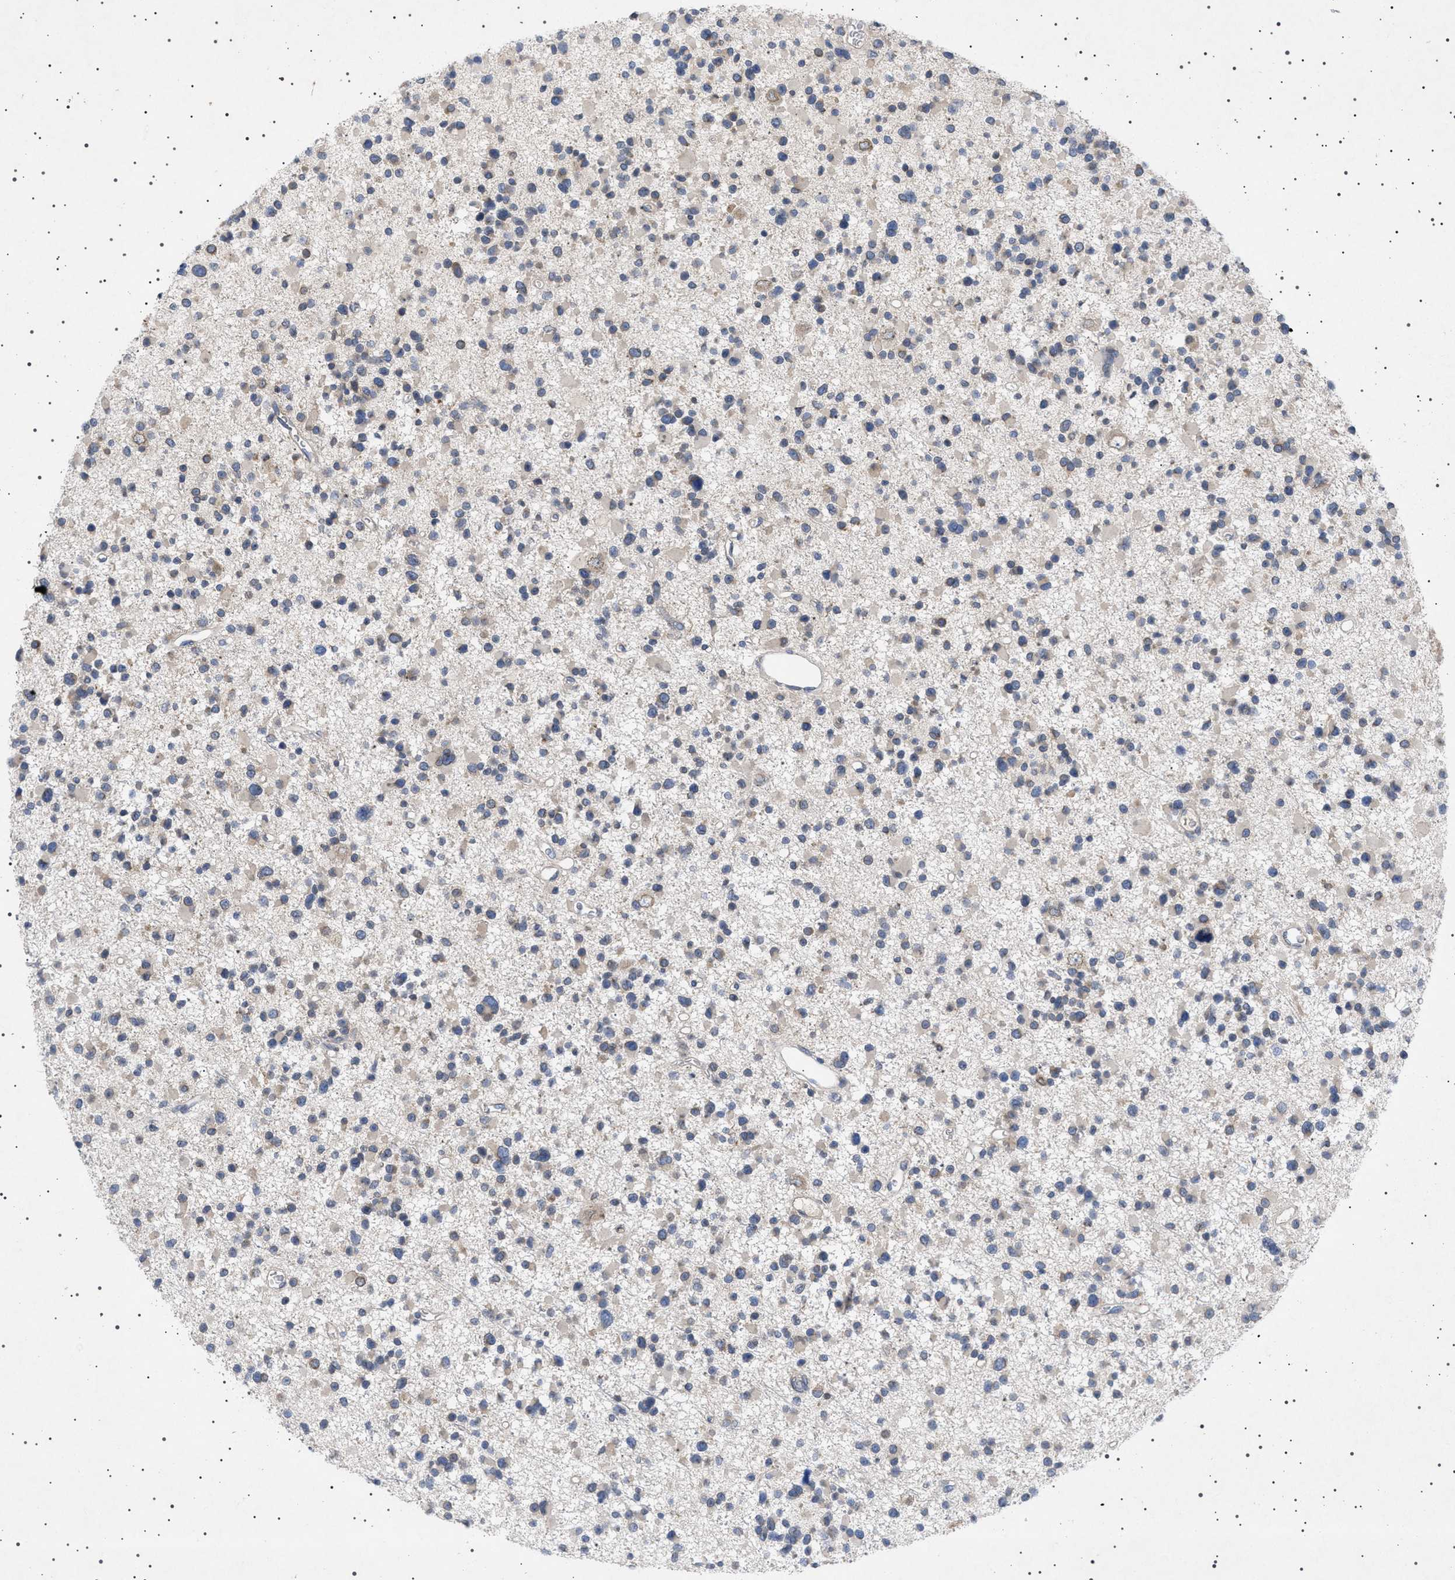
{"staining": {"intensity": "moderate", "quantity": "<25%", "location": "cytoplasmic/membranous,nuclear"}, "tissue": "glioma", "cell_type": "Tumor cells", "image_type": "cancer", "snomed": [{"axis": "morphology", "description": "Glioma, malignant, Low grade"}, {"axis": "topography", "description": "Brain"}], "caption": "Immunohistochemistry of glioma exhibits low levels of moderate cytoplasmic/membranous and nuclear expression in approximately <25% of tumor cells. The staining is performed using DAB brown chromogen to label protein expression. The nuclei are counter-stained blue using hematoxylin.", "gene": "NUP93", "patient": {"sex": "female", "age": 22}}